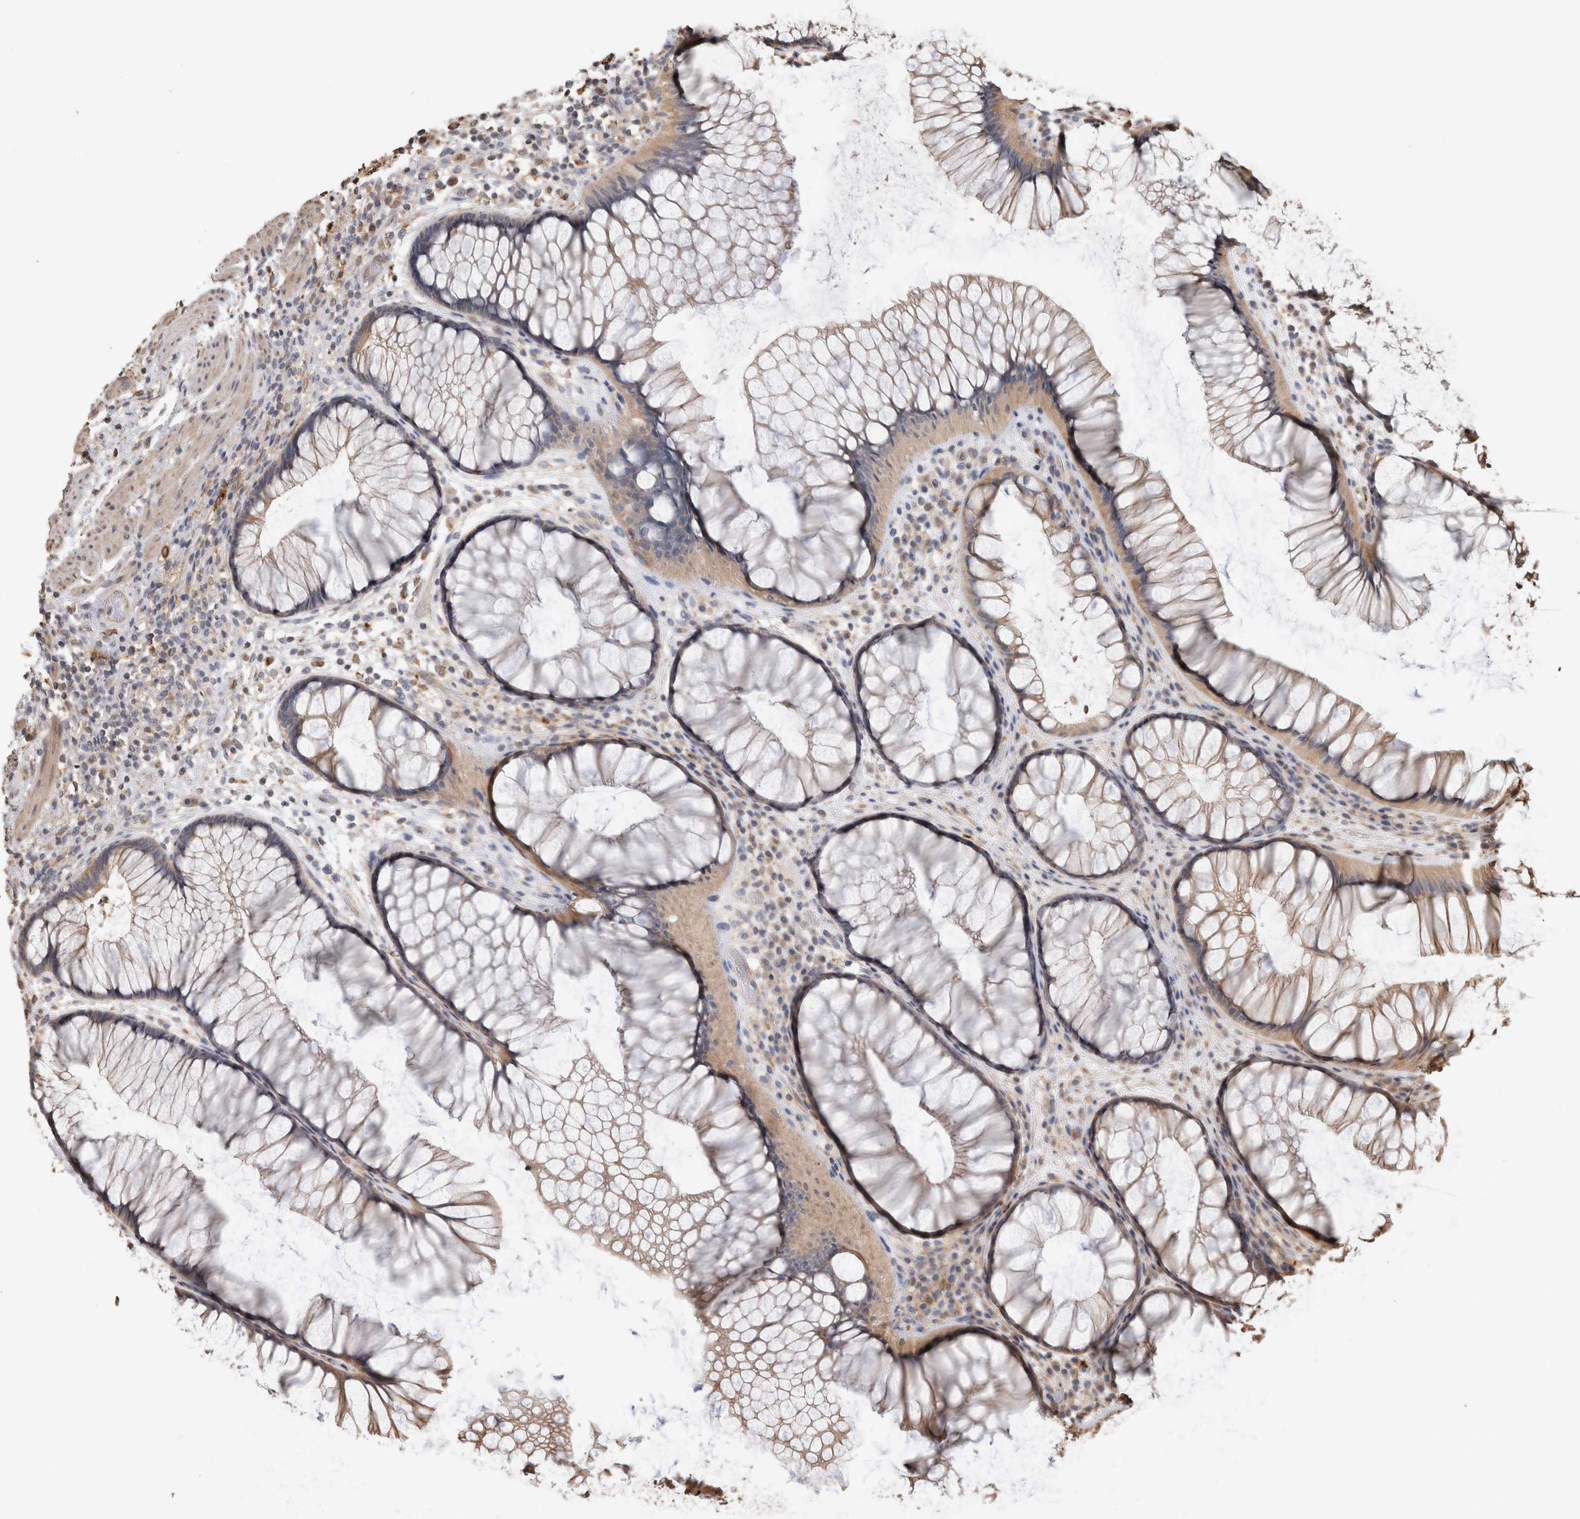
{"staining": {"intensity": "weak", "quantity": ">75%", "location": "cytoplasmic/membranous"}, "tissue": "rectum", "cell_type": "Glandular cells", "image_type": "normal", "snomed": [{"axis": "morphology", "description": "Normal tissue, NOS"}, {"axis": "topography", "description": "Rectum"}], "caption": "This histopathology image reveals IHC staining of unremarkable human rectum, with low weak cytoplasmic/membranous staining in approximately >75% of glandular cells.", "gene": "CLIP1", "patient": {"sex": "male", "age": 51}}